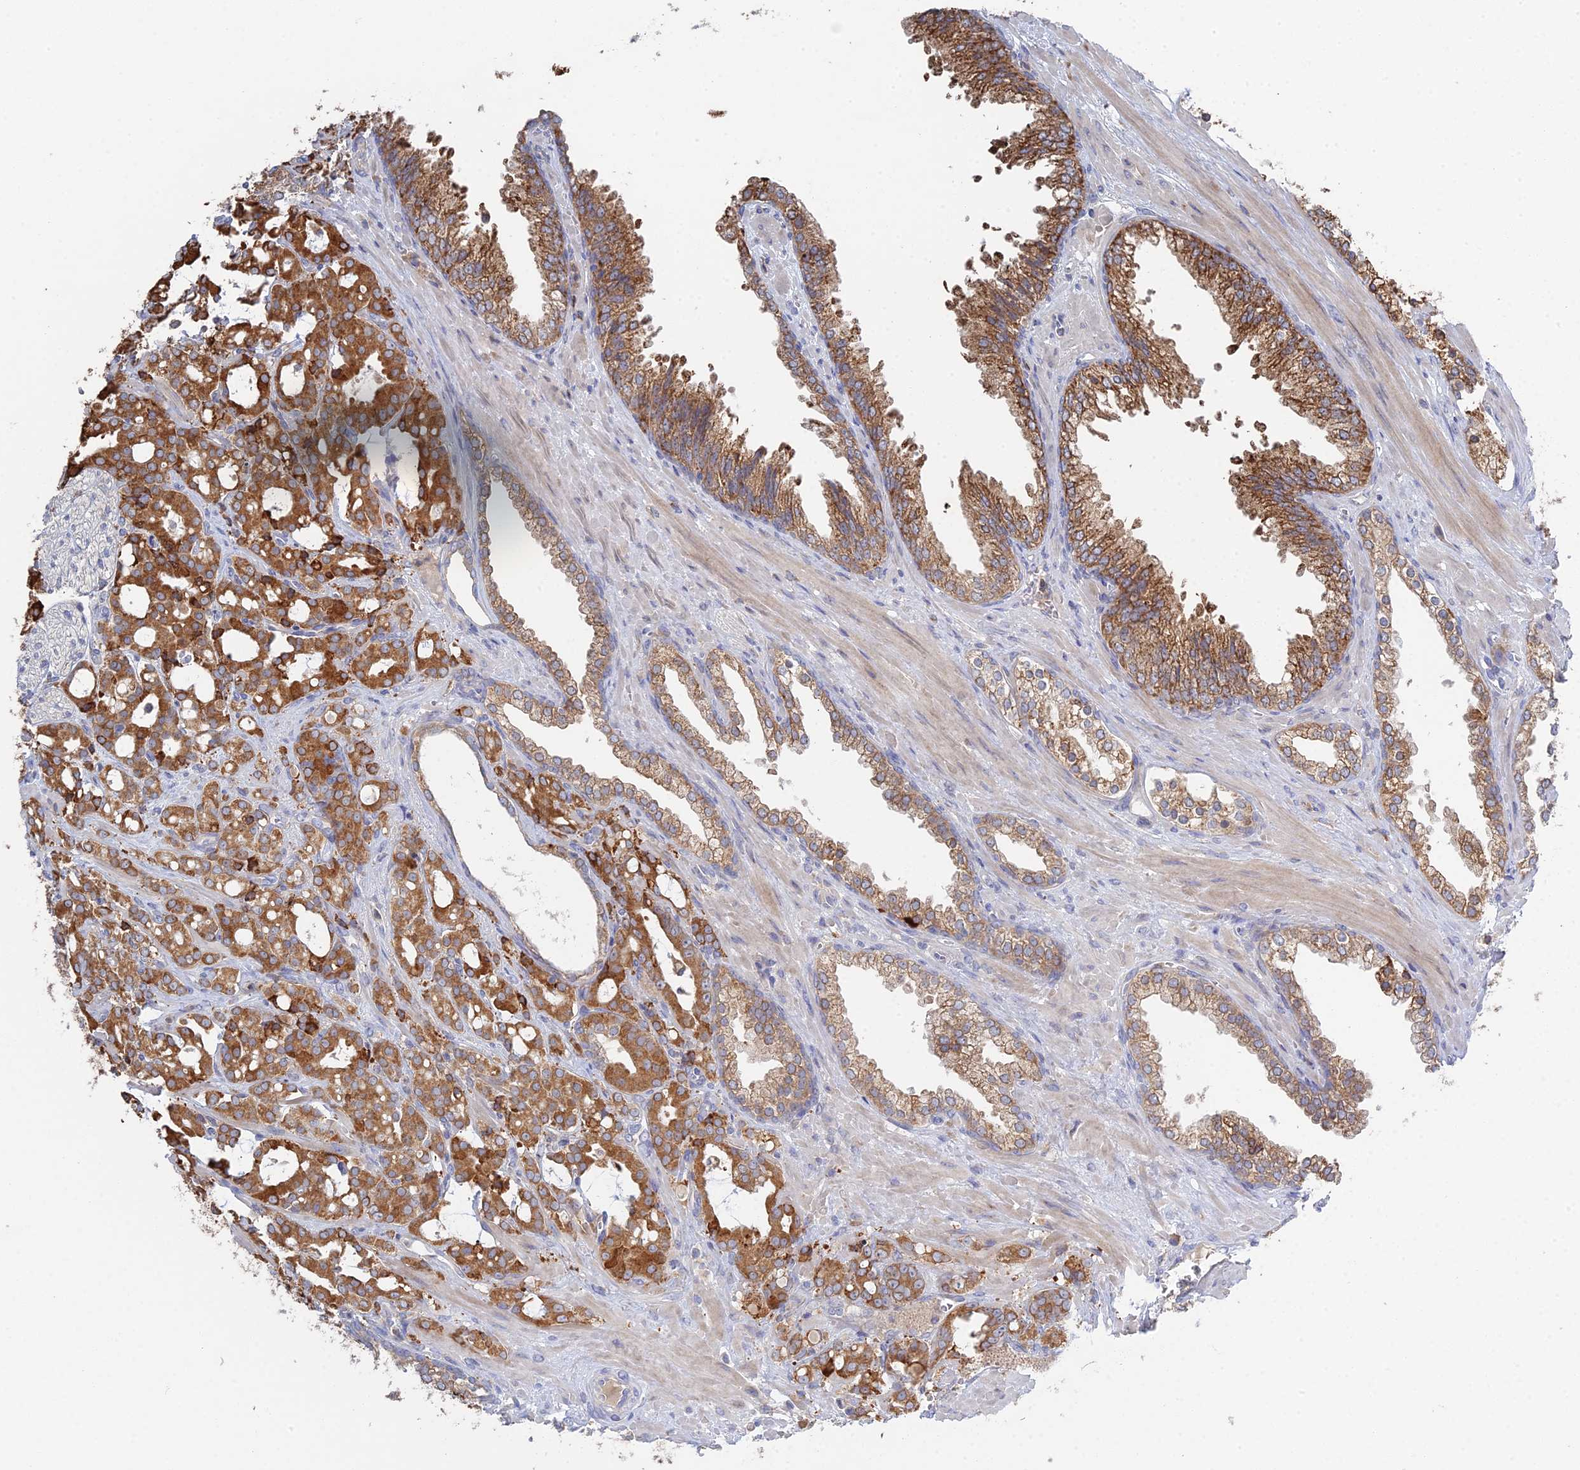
{"staining": {"intensity": "strong", "quantity": ">75%", "location": "cytoplasmic/membranous"}, "tissue": "prostate cancer", "cell_type": "Tumor cells", "image_type": "cancer", "snomed": [{"axis": "morphology", "description": "Adenocarcinoma, High grade"}, {"axis": "topography", "description": "Prostate"}], "caption": "This photomicrograph displays IHC staining of human prostate cancer, with high strong cytoplasmic/membranous expression in about >75% of tumor cells.", "gene": "TRAPPC6A", "patient": {"sex": "male", "age": 72}}